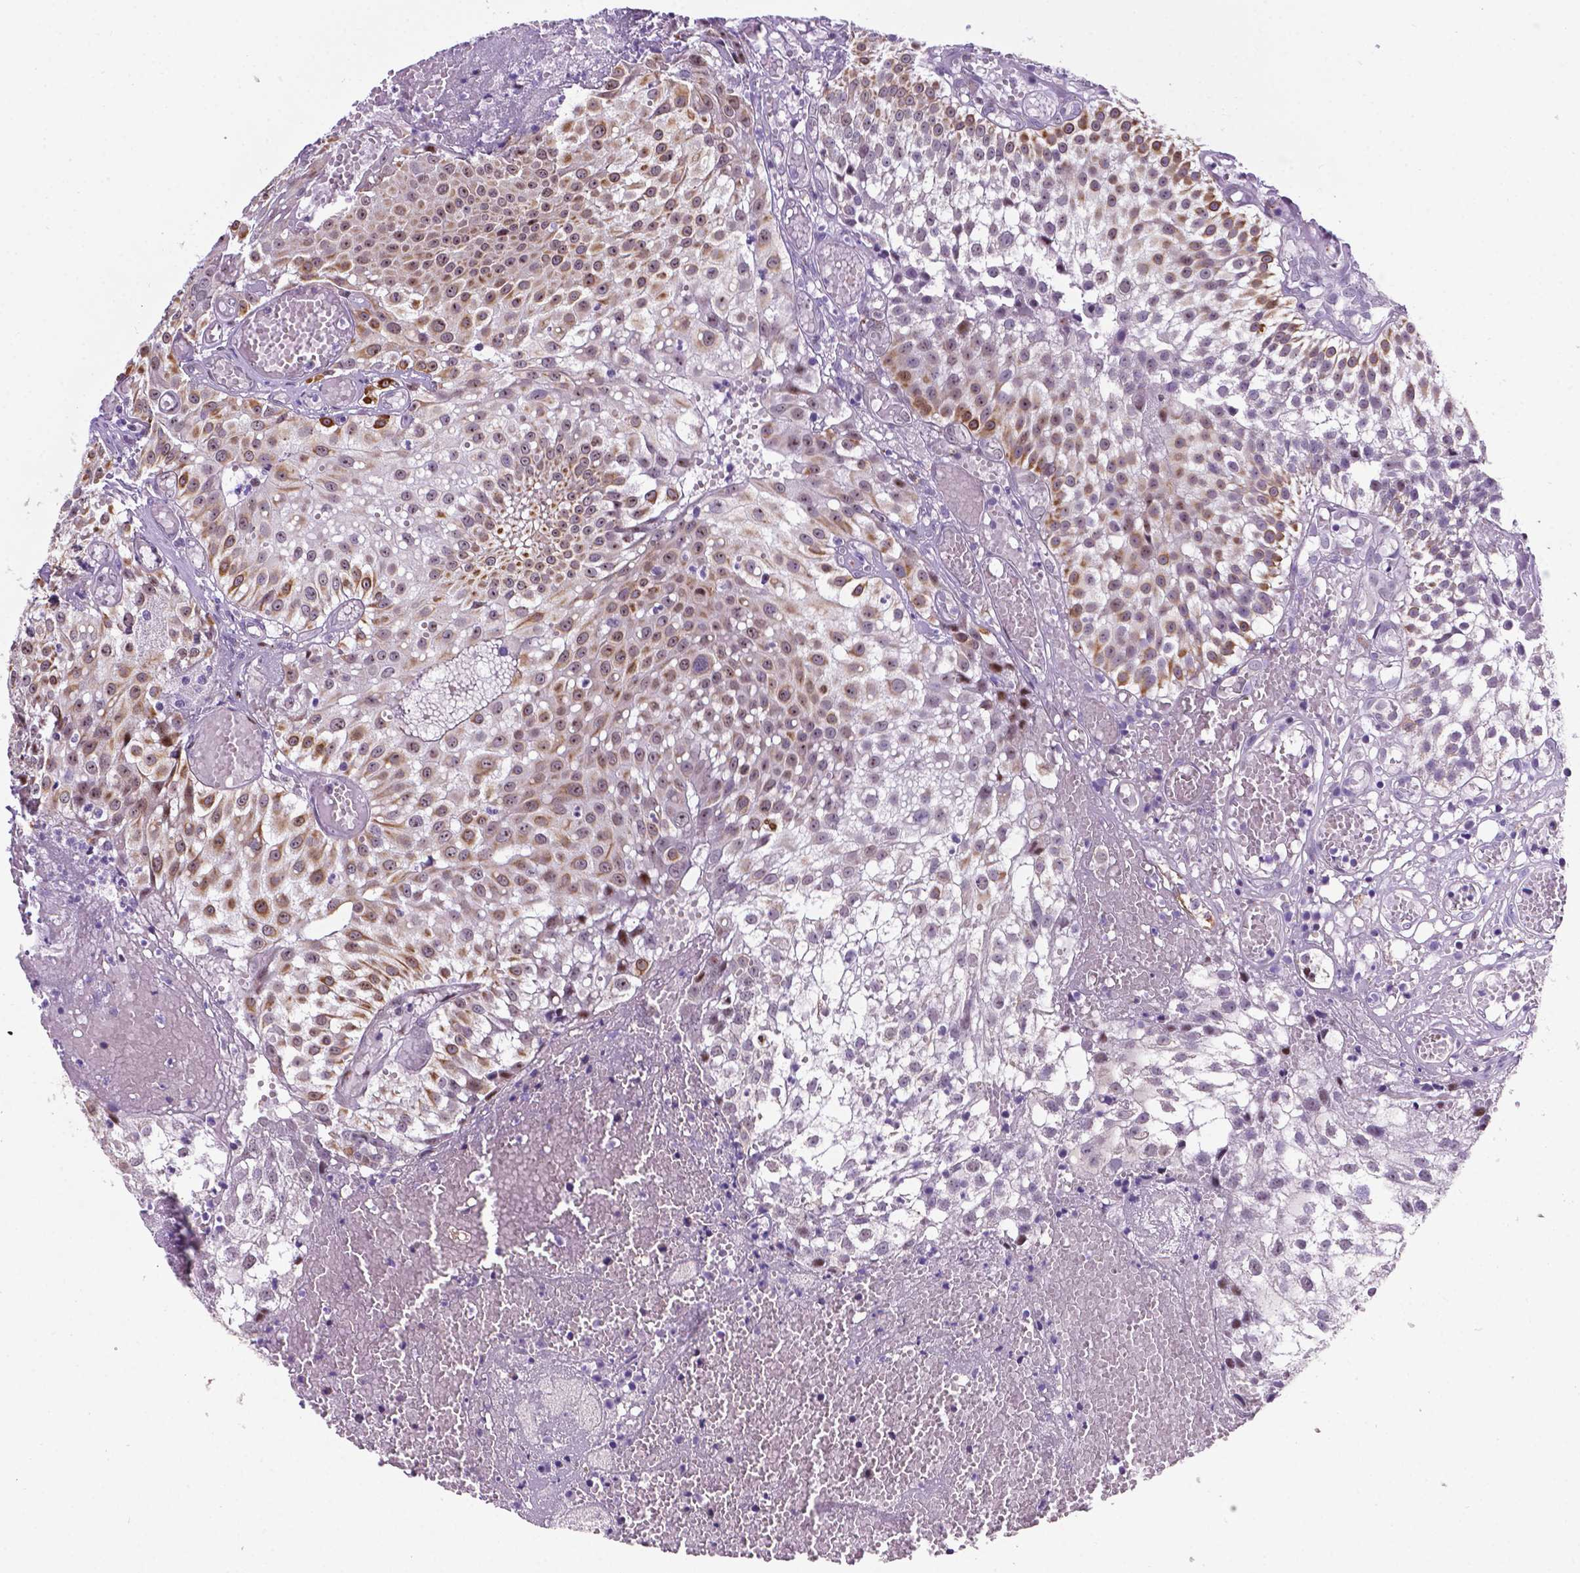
{"staining": {"intensity": "moderate", "quantity": "25%-75%", "location": "cytoplasmic/membranous,nuclear"}, "tissue": "urothelial cancer", "cell_type": "Tumor cells", "image_type": "cancer", "snomed": [{"axis": "morphology", "description": "Urothelial carcinoma, Low grade"}, {"axis": "topography", "description": "Urinary bladder"}], "caption": "Moderate cytoplasmic/membranous and nuclear protein expression is seen in approximately 25%-75% of tumor cells in urothelial cancer.", "gene": "SMAD3", "patient": {"sex": "male", "age": 79}}